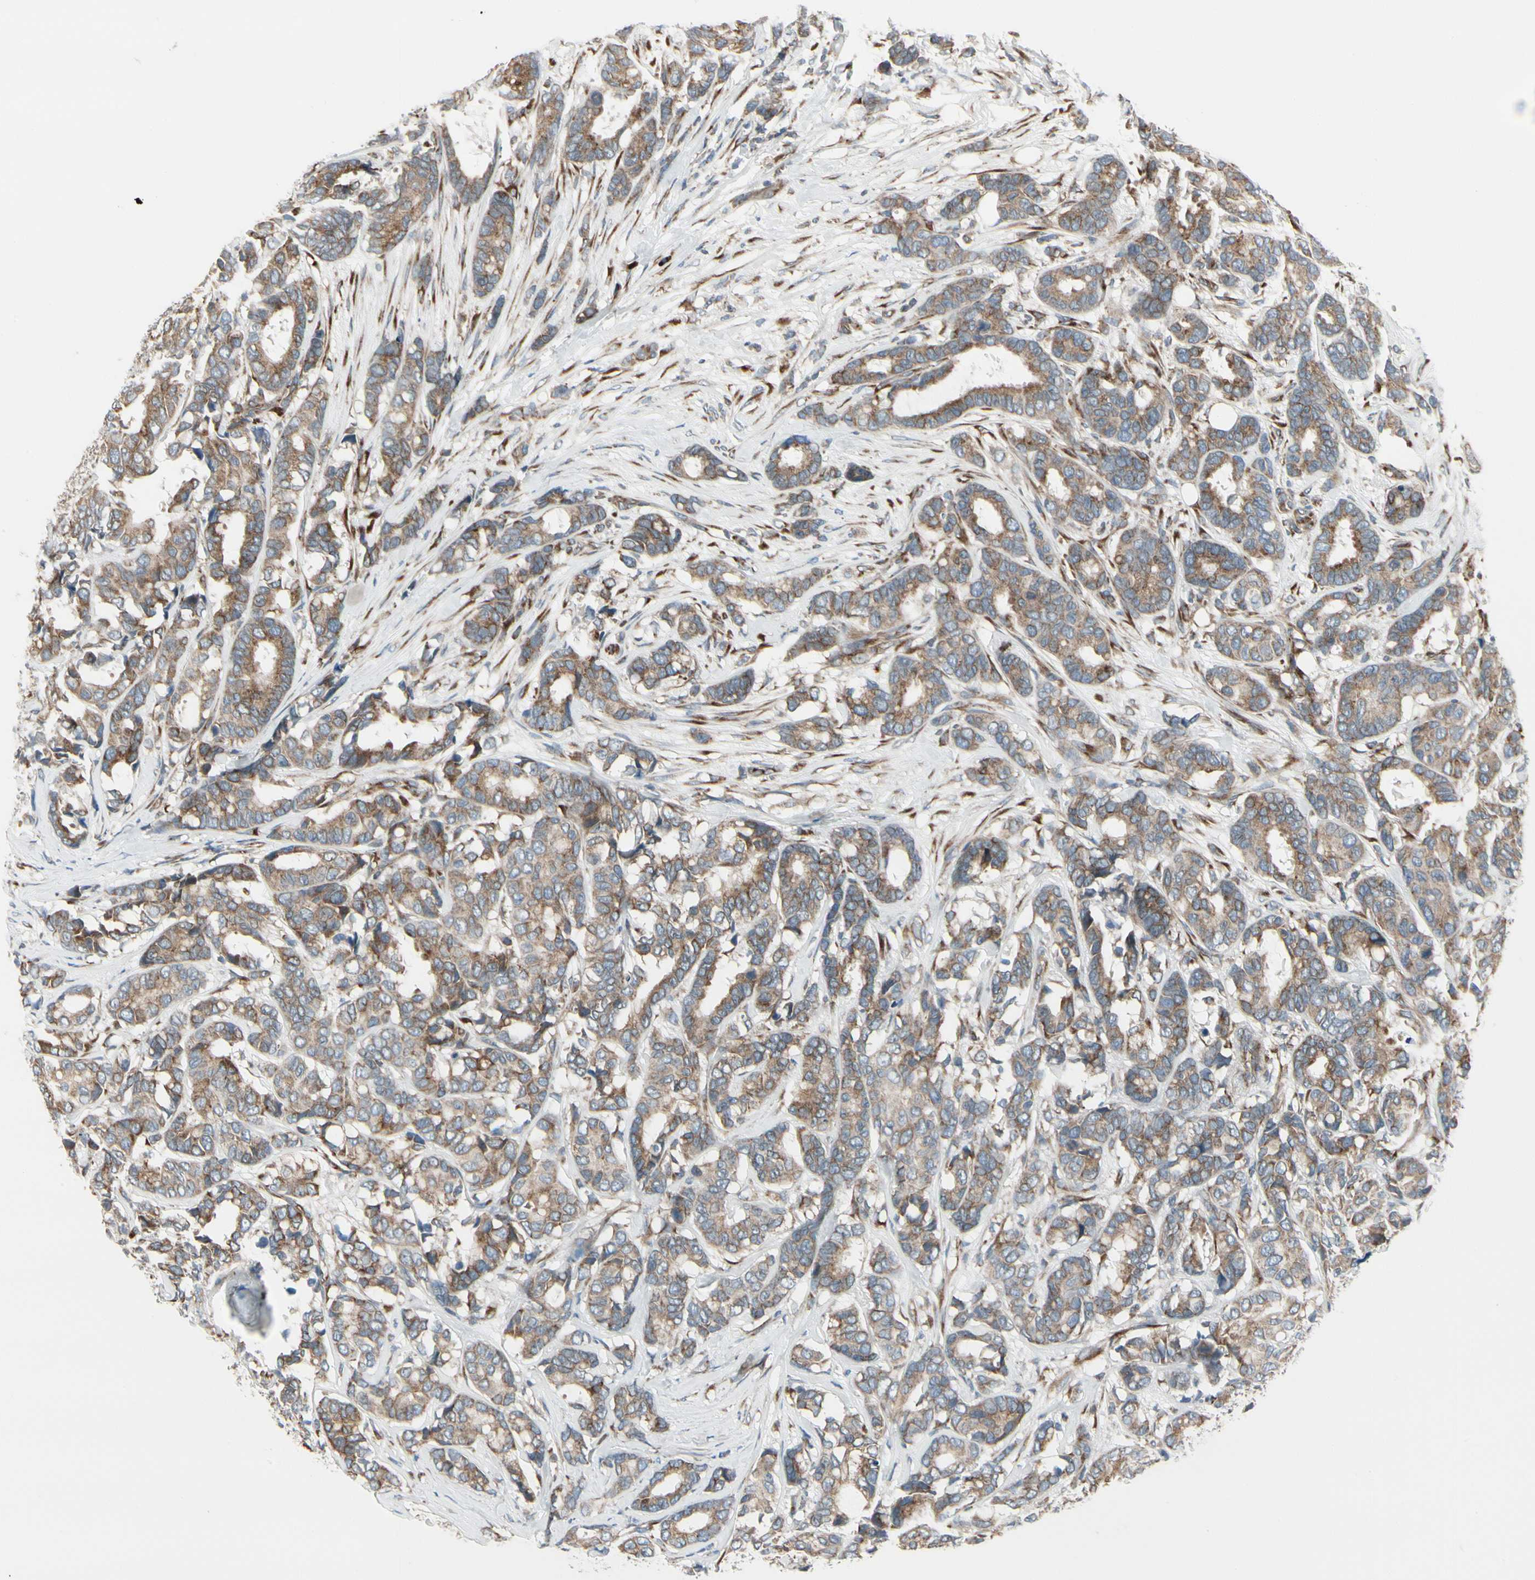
{"staining": {"intensity": "moderate", "quantity": ">75%", "location": "cytoplasmic/membranous"}, "tissue": "breast cancer", "cell_type": "Tumor cells", "image_type": "cancer", "snomed": [{"axis": "morphology", "description": "Duct carcinoma"}, {"axis": "topography", "description": "Breast"}], "caption": "Brown immunohistochemical staining in human breast cancer displays moderate cytoplasmic/membranous expression in about >75% of tumor cells. (Stains: DAB in brown, nuclei in blue, Microscopy: brightfield microscopy at high magnification).", "gene": "FNDC3A", "patient": {"sex": "female", "age": 87}}